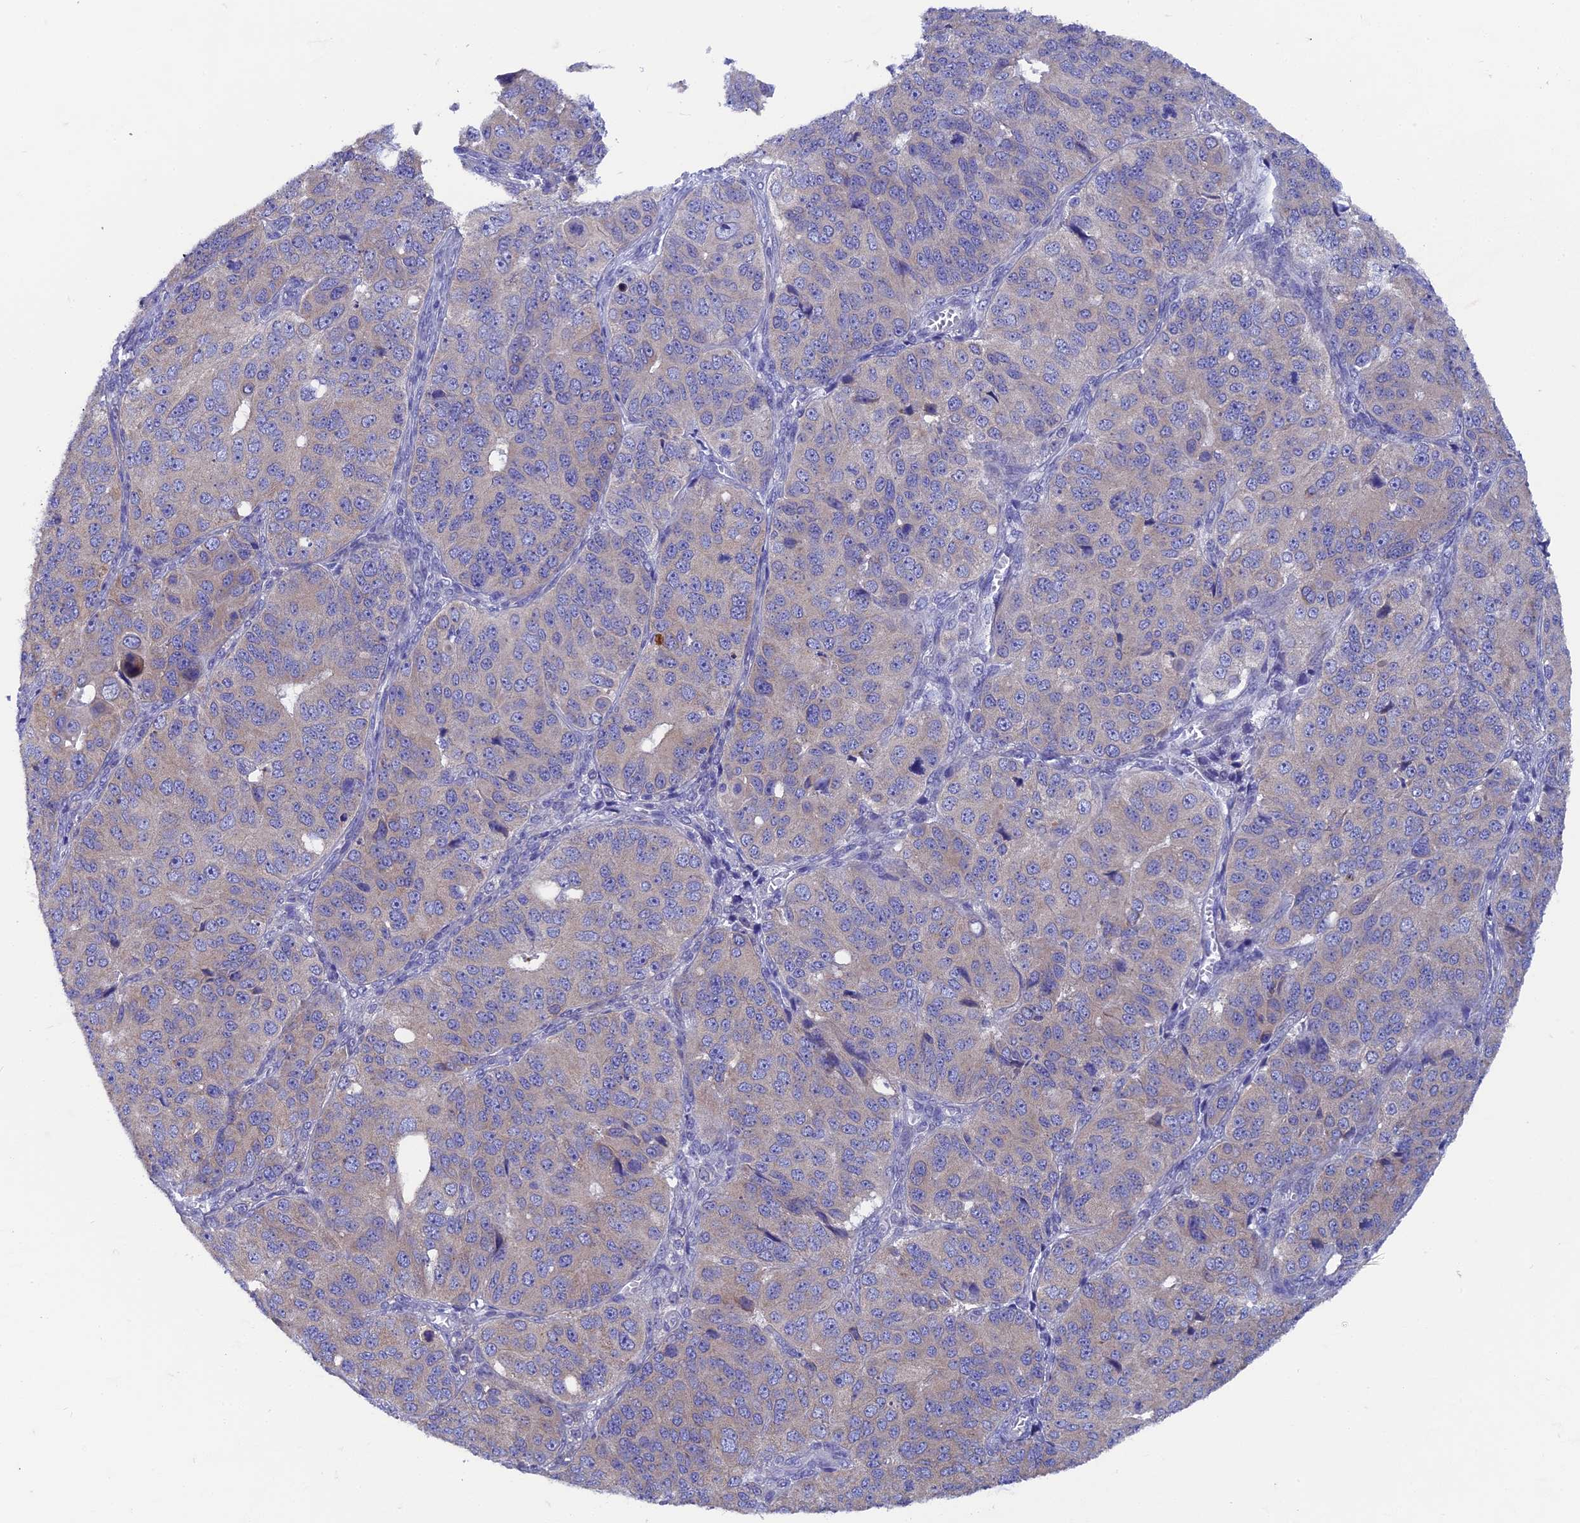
{"staining": {"intensity": "negative", "quantity": "none", "location": "none"}, "tissue": "ovarian cancer", "cell_type": "Tumor cells", "image_type": "cancer", "snomed": [{"axis": "morphology", "description": "Carcinoma, endometroid"}, {"axis": "topography", "description": "Ovary"}], "caption": "The histopathology image shows no staining of tumor cells in ovarian cancer (endometroid carcinoma).", "gene": "AK4", "patient": {"sex": "female", "age": 51}}